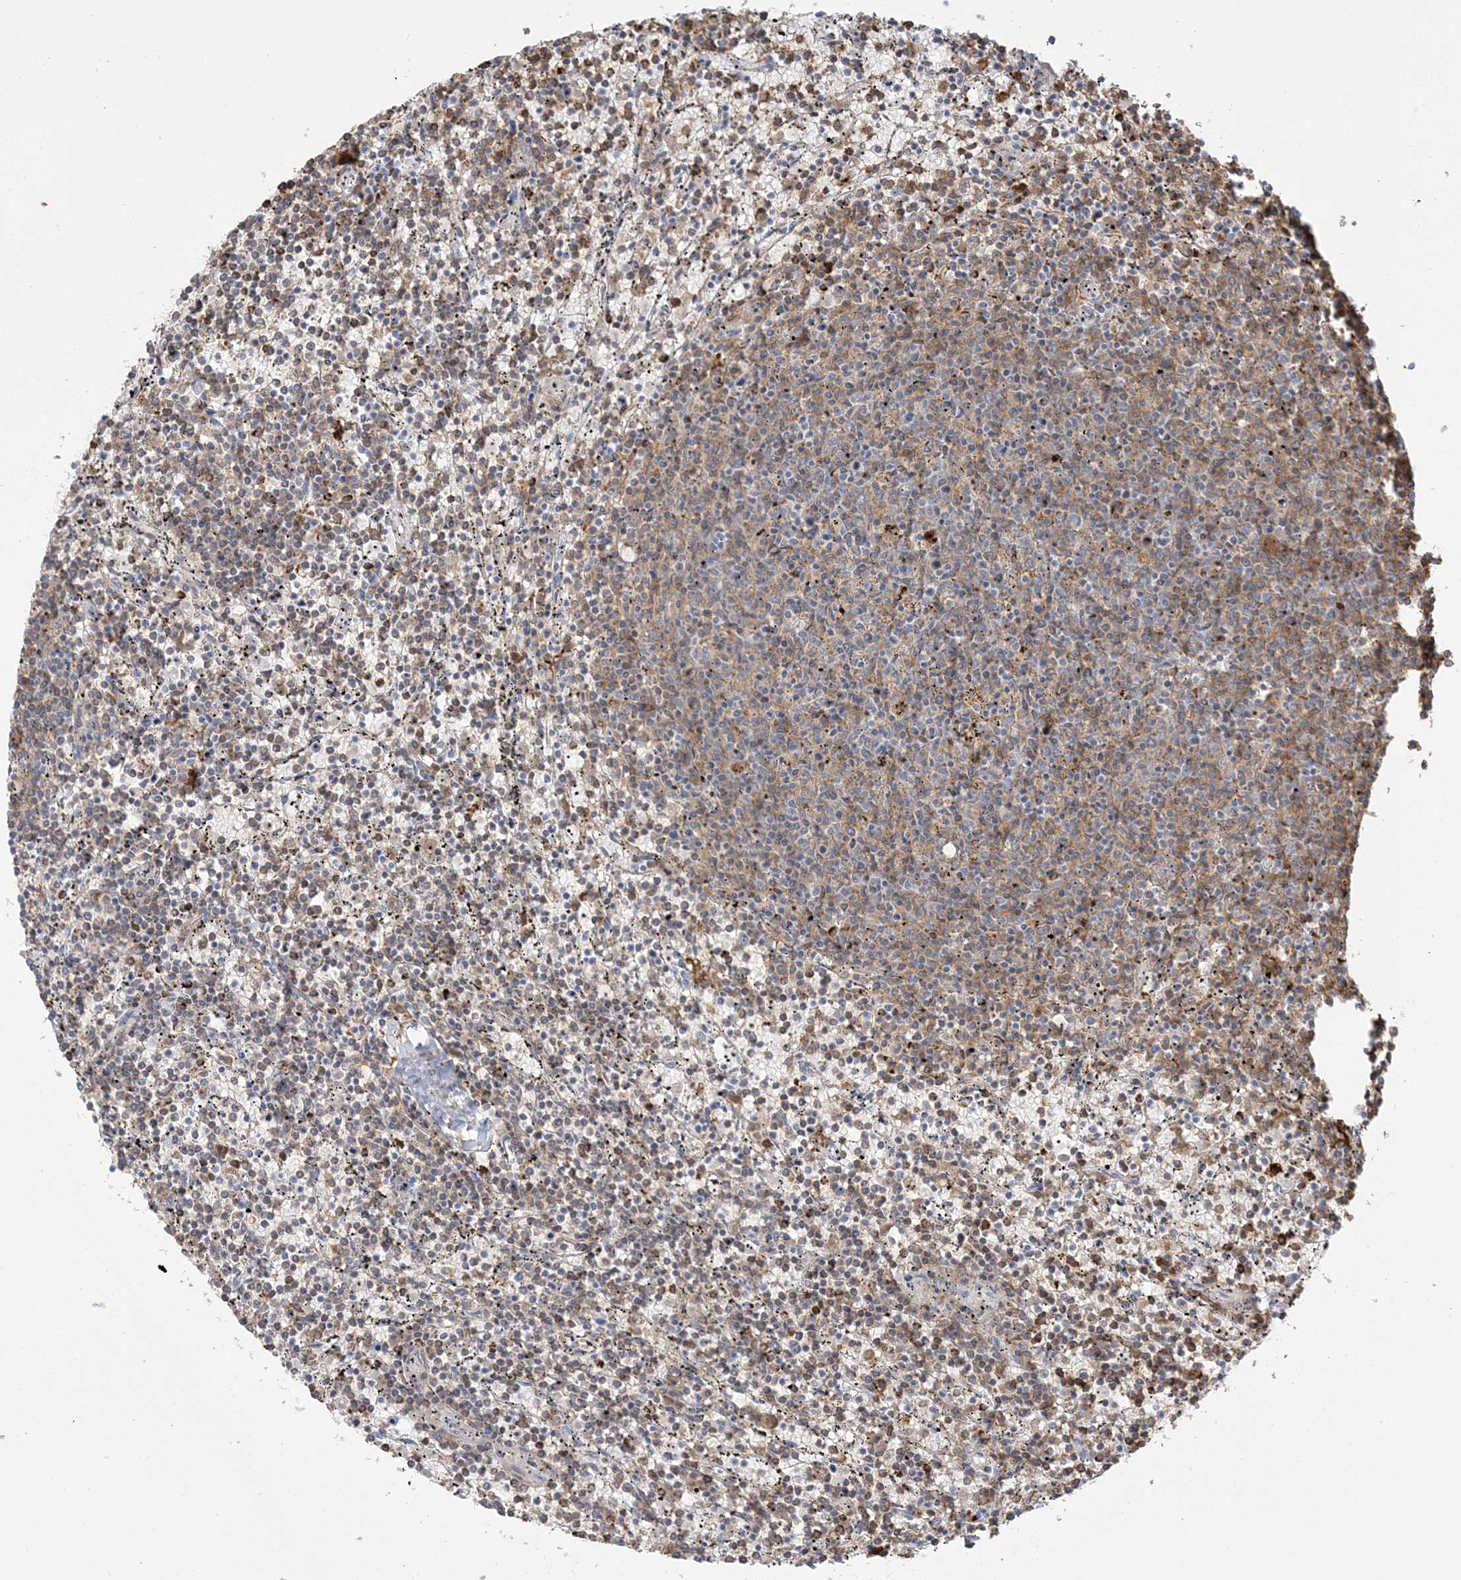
{"staining": {"intensity": "weak", "quantity": "25%-75%", "location": "cytoplasmic/membranous"}, "tissue": "lymphoma", "cell_type": "Tumor cells", "image_type": "cancer", "snomed": [{"axis": "morphology", "description": "Malignant lymphoma, non-Hodgkin's type, Low grade"}, {"axis": "topography", "description": "Spleen"}], "caption": "This micrograph exhibits IHC staining of lymphoma, with low weak cytoplasmic/membranous positivity in approximately 25%-75% of tumor cells.", "gene": "HAAO", "patient": {"sex": "female", "age": 50}}